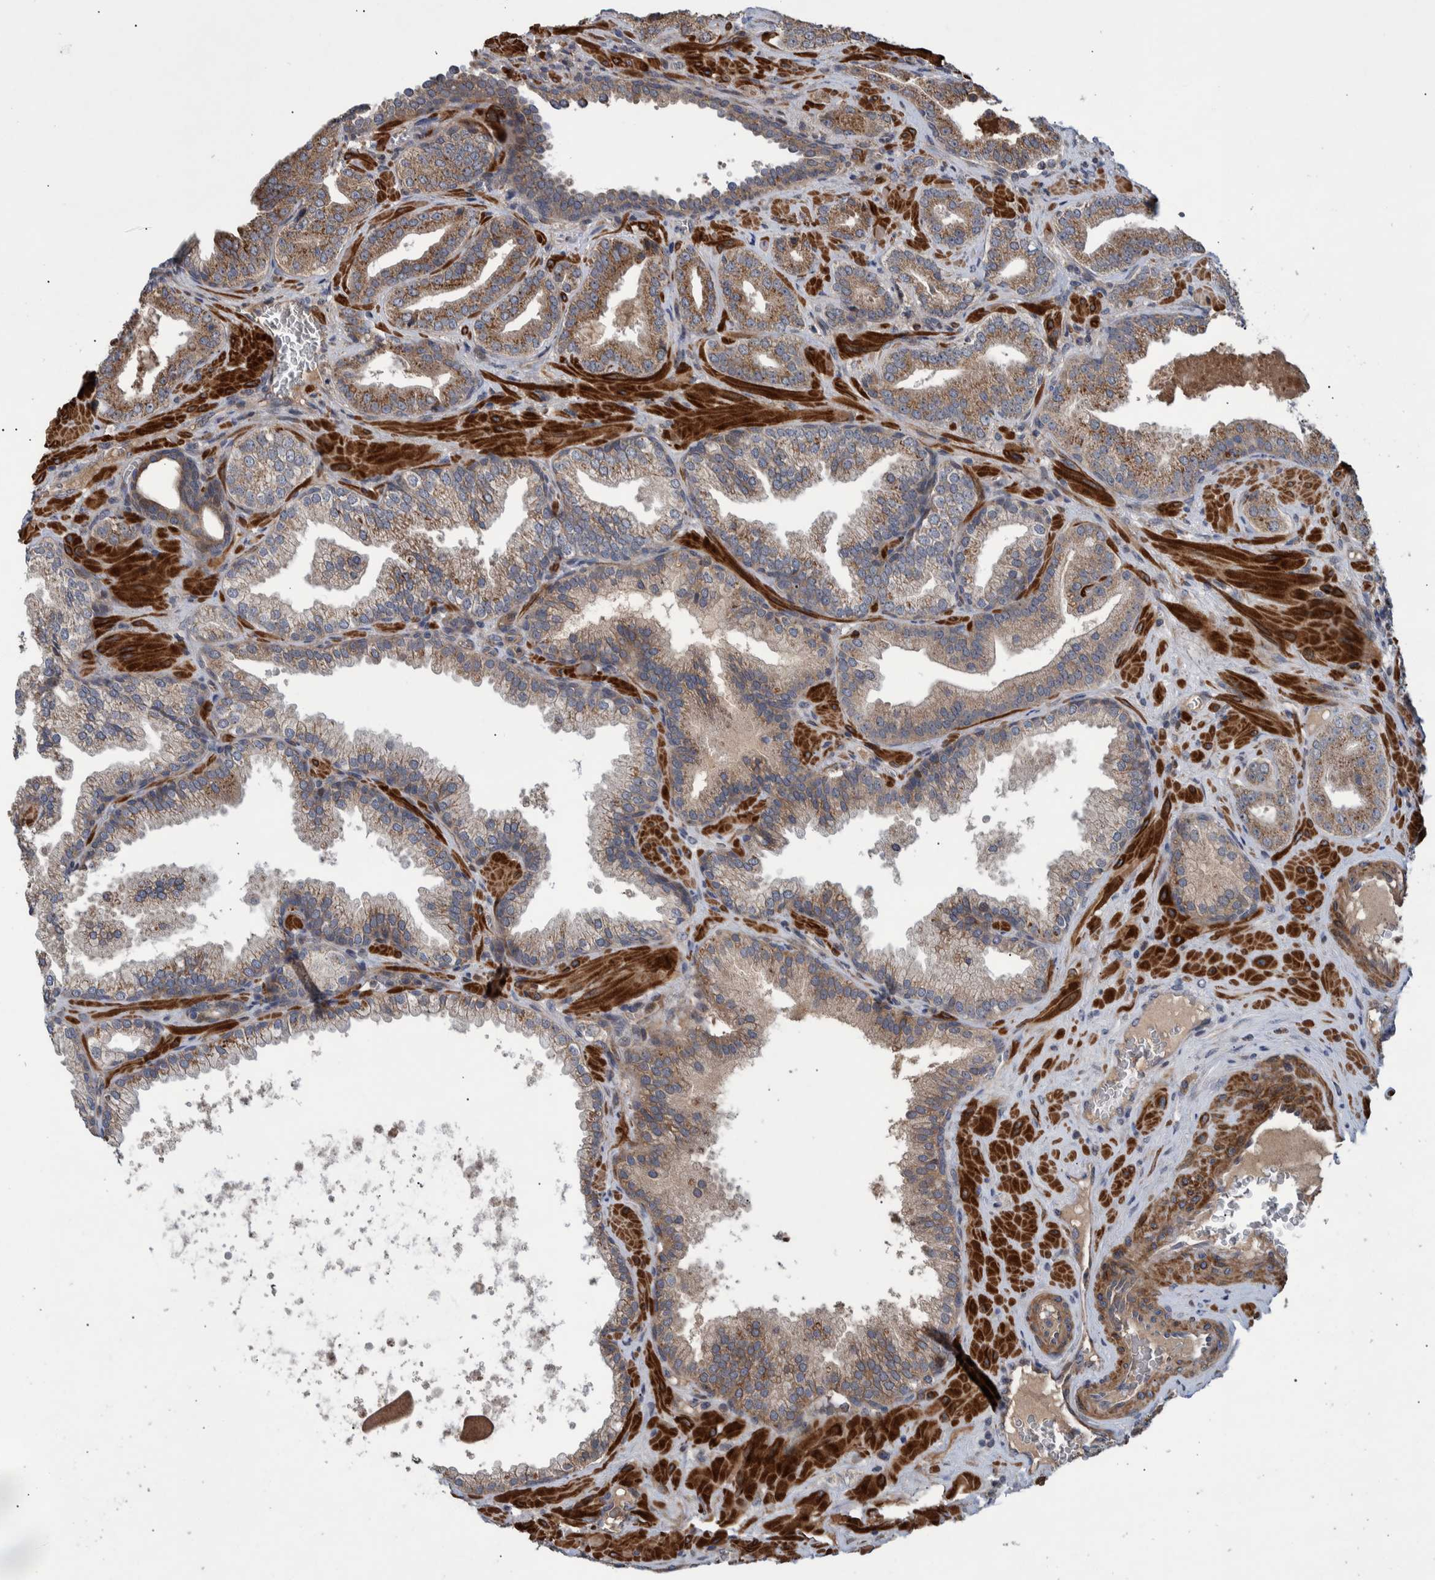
{"staining": {"intensity": "weak", "quantity": ">75%", "location": "cytoplasmic/membranous"}, "tissue": "prostate cancer", "cell_type": "Tumor cells", "image_type": "cancer", "snomed": [{"axis": "morphology", "description": "Adenocarcinoma, Low grade"}, {"axis": "topography", "description": "Prostate"}], "caption": "About >75% of tumor cells in human prostate low-grade adenocarcinoma reveal weak cytoplasmic/membranous protein positivity as visualized by brown immunohistochemical staining.", "gene": "B3GNTL1", "patient": {"sex": "male", "age": 62}}